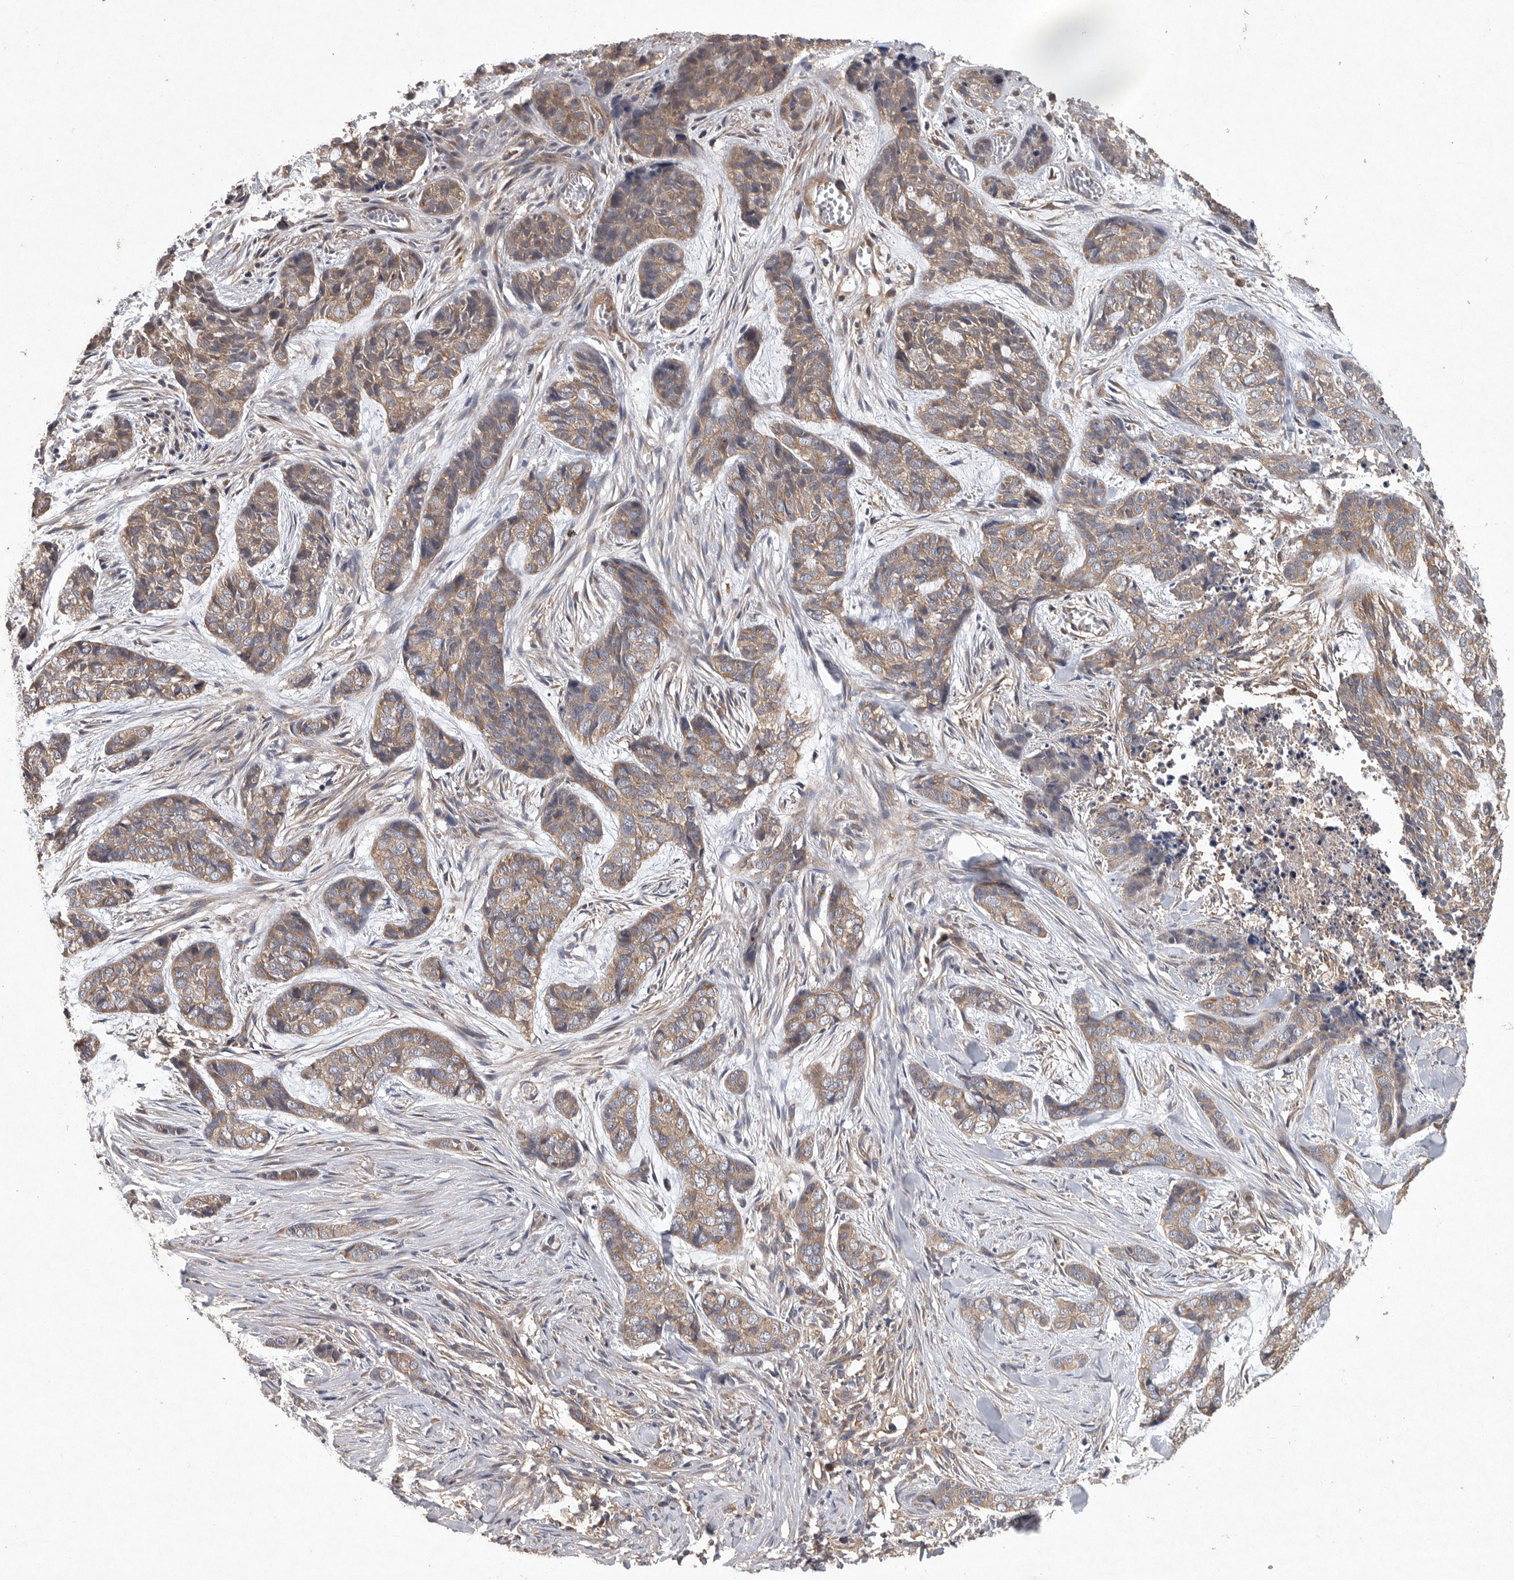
{"staining": {"intensity": "weak", "quantity": ">75%", "location": "cytoplasmic/membranous"}, "tissue": "skin cancer", "cell_type": "Tumor cells", "image_type": "cancer", "snomed": [{"axis": "morphology", "description": "Basal cell carcinoma"}, {"axis": "topography", "description": "Skin"}], "caption": "A micrograph of skin basal cell carcinoma stained for a protein exhibits weak cytoplasmic/membranous brown staining in tumor cells.", "gene": "OXR1", "patient": {"sex": "female", "age": 64}}